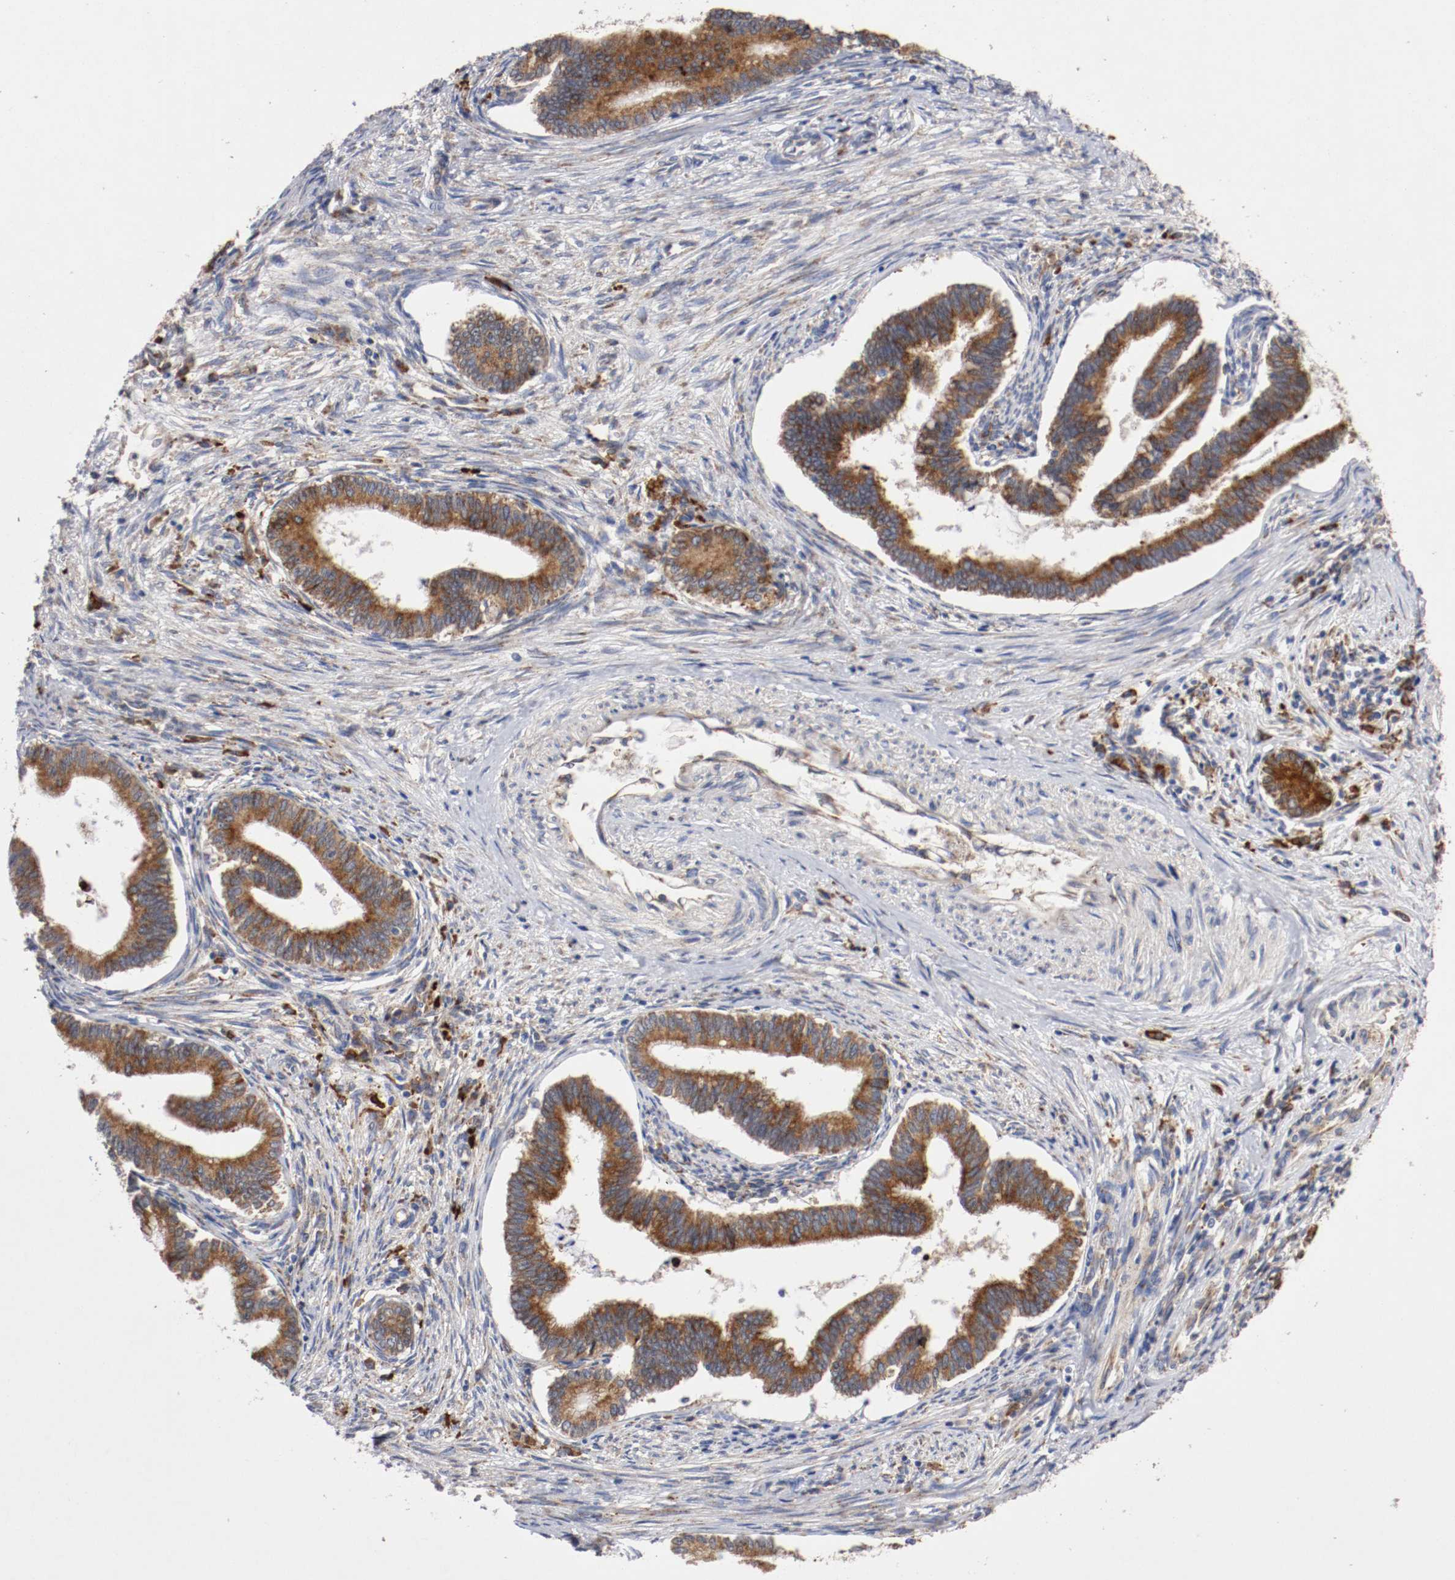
{"staining": {"intensity": "moderate", "quantity": ">75%", "location": "cytoplasmic/membranous"}, "tissue": "cervical cancer", "cell_type": "Tumor cells", "image_type": "cancer", "snomed": [{"axis": "morphology", "description": "Adenocarcinoma, NOS"}, {"axis": "topography", "description": "Cervix"}], "caption": "High-power microscopy captured an immunohistochemistry (IHC) image of cervical cancer (adenocarcinoma), revealing moderate cytoplasmic/membranous staining in about >75% of tumor cells.", "gene": "TRAF2", "patient": {"sex": "female", "age": 36}}